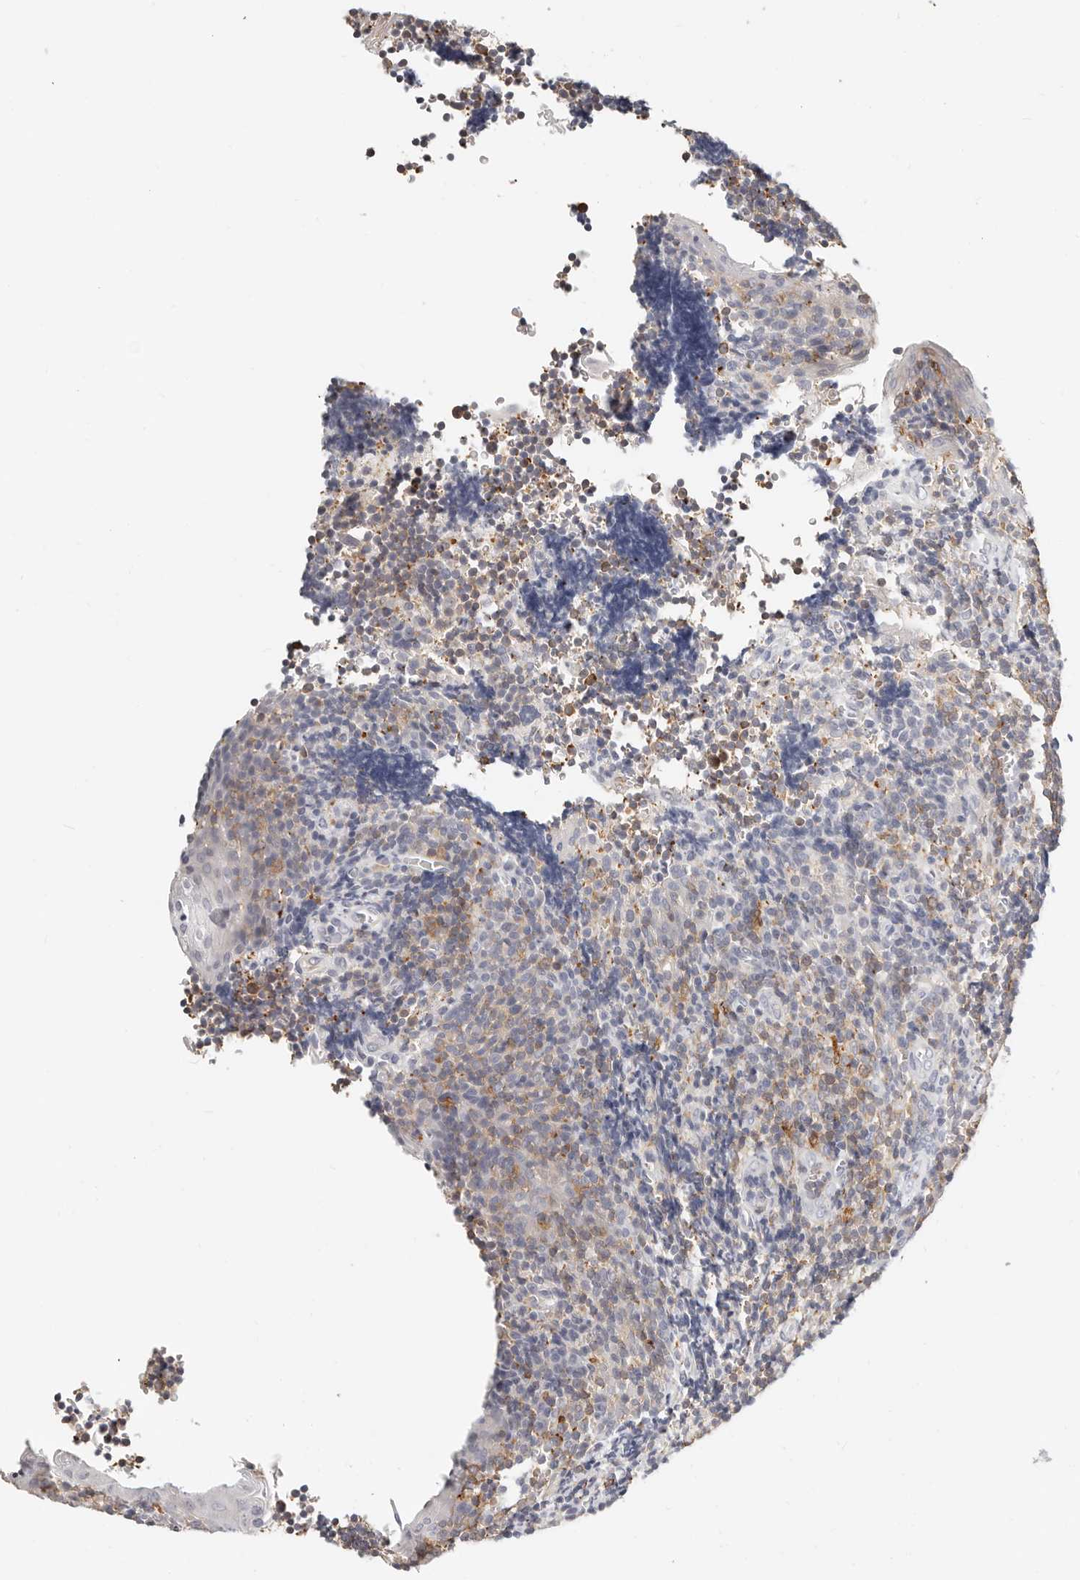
{"staining": {"intensity": "strong", "quantity": ">75%", "location": "cytoplasmic/membranous"}, "tissue": "tonsil", "cell_type": "Germinal center cells", "image_type": "normal", "snomed": [{"axis": "morphology", "description": "Normal tissue, NOS"}, {"axis": "topography", "description": "Tonsil"}], "caption": "High-magnification brightfield microscopy of unremarkable tonsil stained with DAB (3,3'-diaminobenzidine) (brown) and counterstained with hematoxylin (blue). germinal center cells exhibit strong cytoplasmic/membranous positivity is present in approximately>75% of cells. (DAB (3,3'-diaminobenzidine) IHC with brightfield microscopy, high magnification).", "gene": "TMEM63B", "patient": {"sex": "male", "age": 27}}